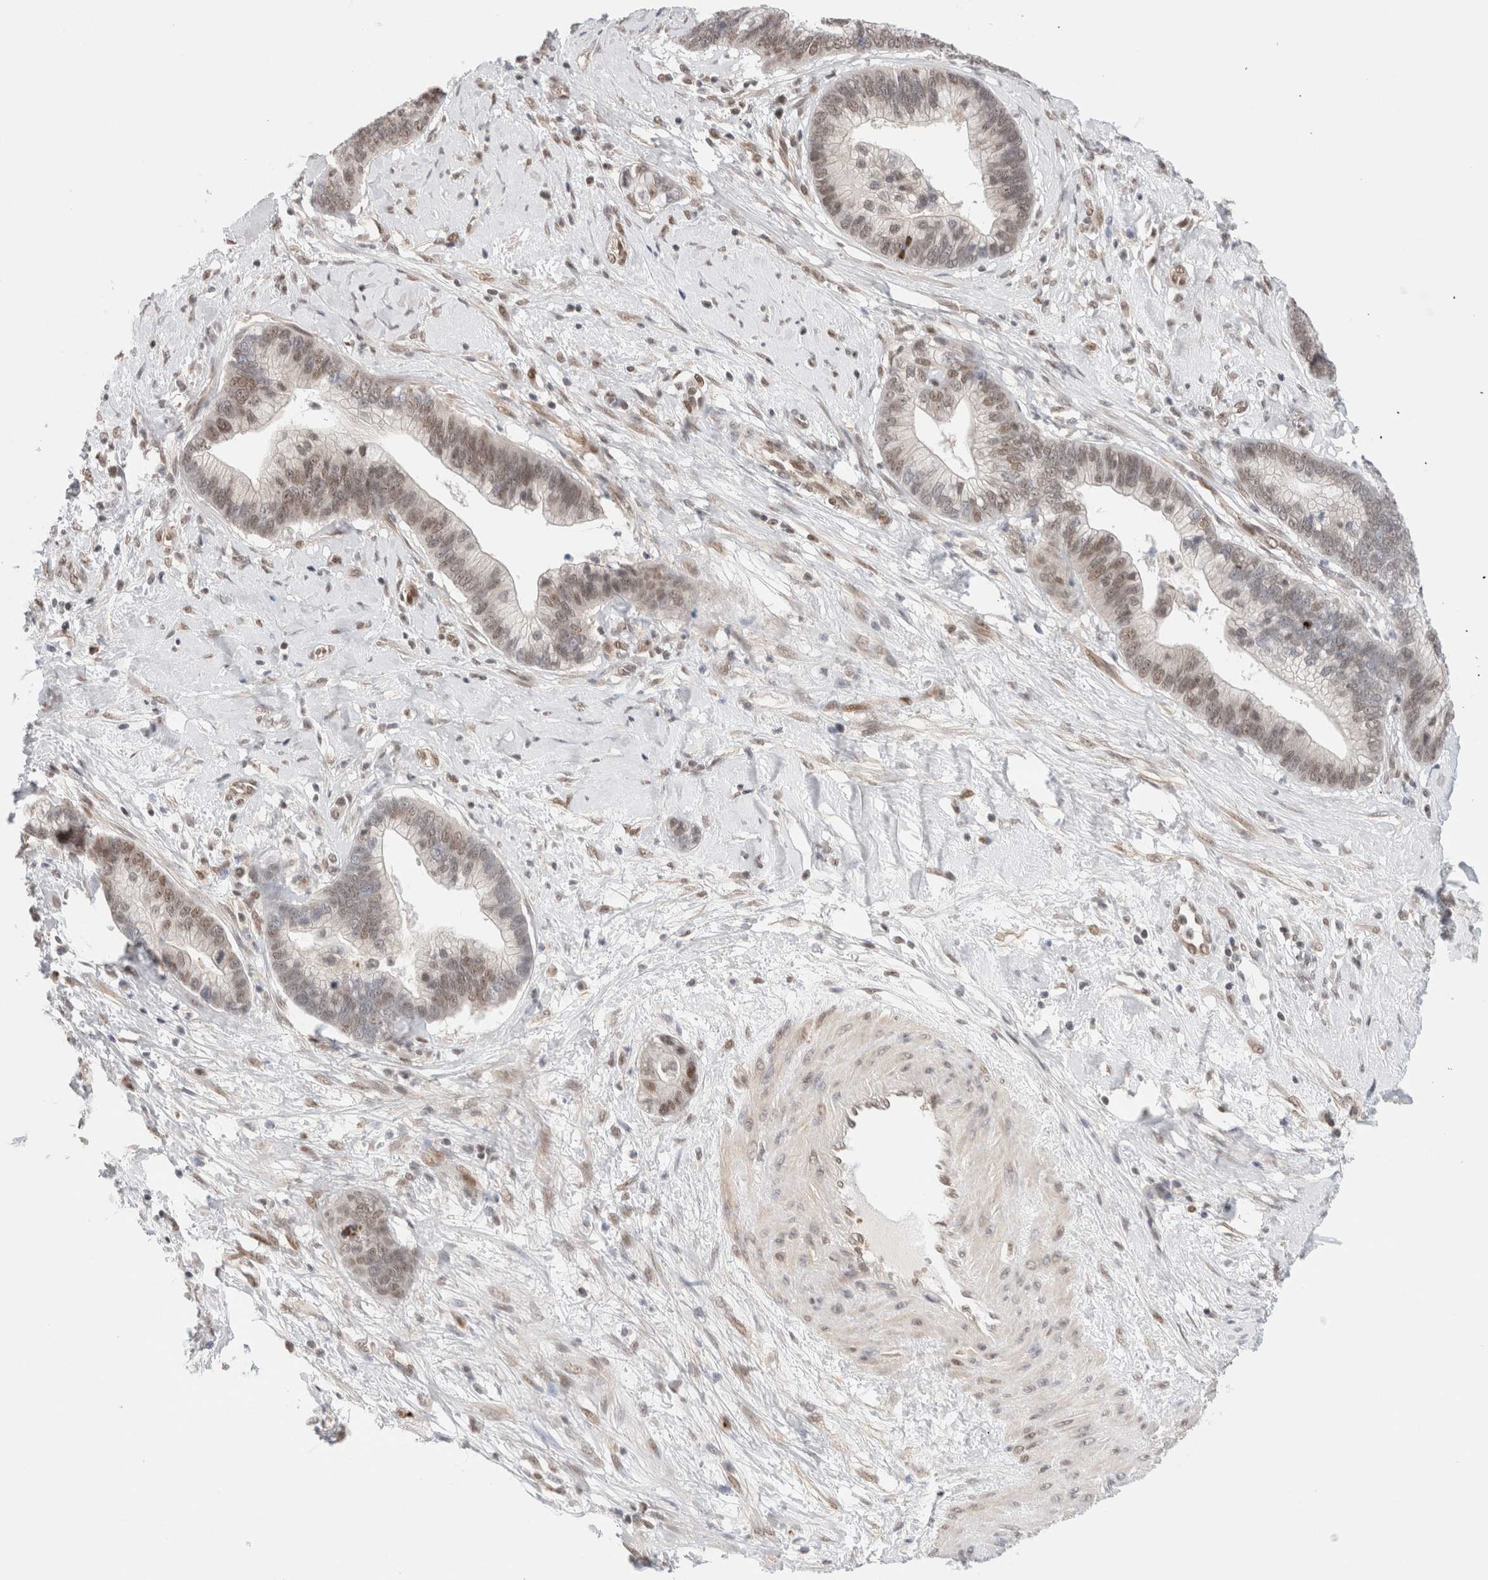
{"staining": {"intensity": "weak", "quantity": "25%-75%", "location": "nuclear"}, "tissue": "cervical cancer", "cell_type": "Tumor cells", "image_type": "cancer", "snomed": [{"axis": "morphology", "description": "Adenocarcinoma, NOS"}, {"axis": "topography", "description": "Cervix"}], "caption": "Weak nuclear staining for a protein is identified in approximately 25%-75% of tumor cells of adenocarcinoma (cervical) using IHC.", "gene": "GATAD2A", "patient": {"sex": "female", "age": 44}}